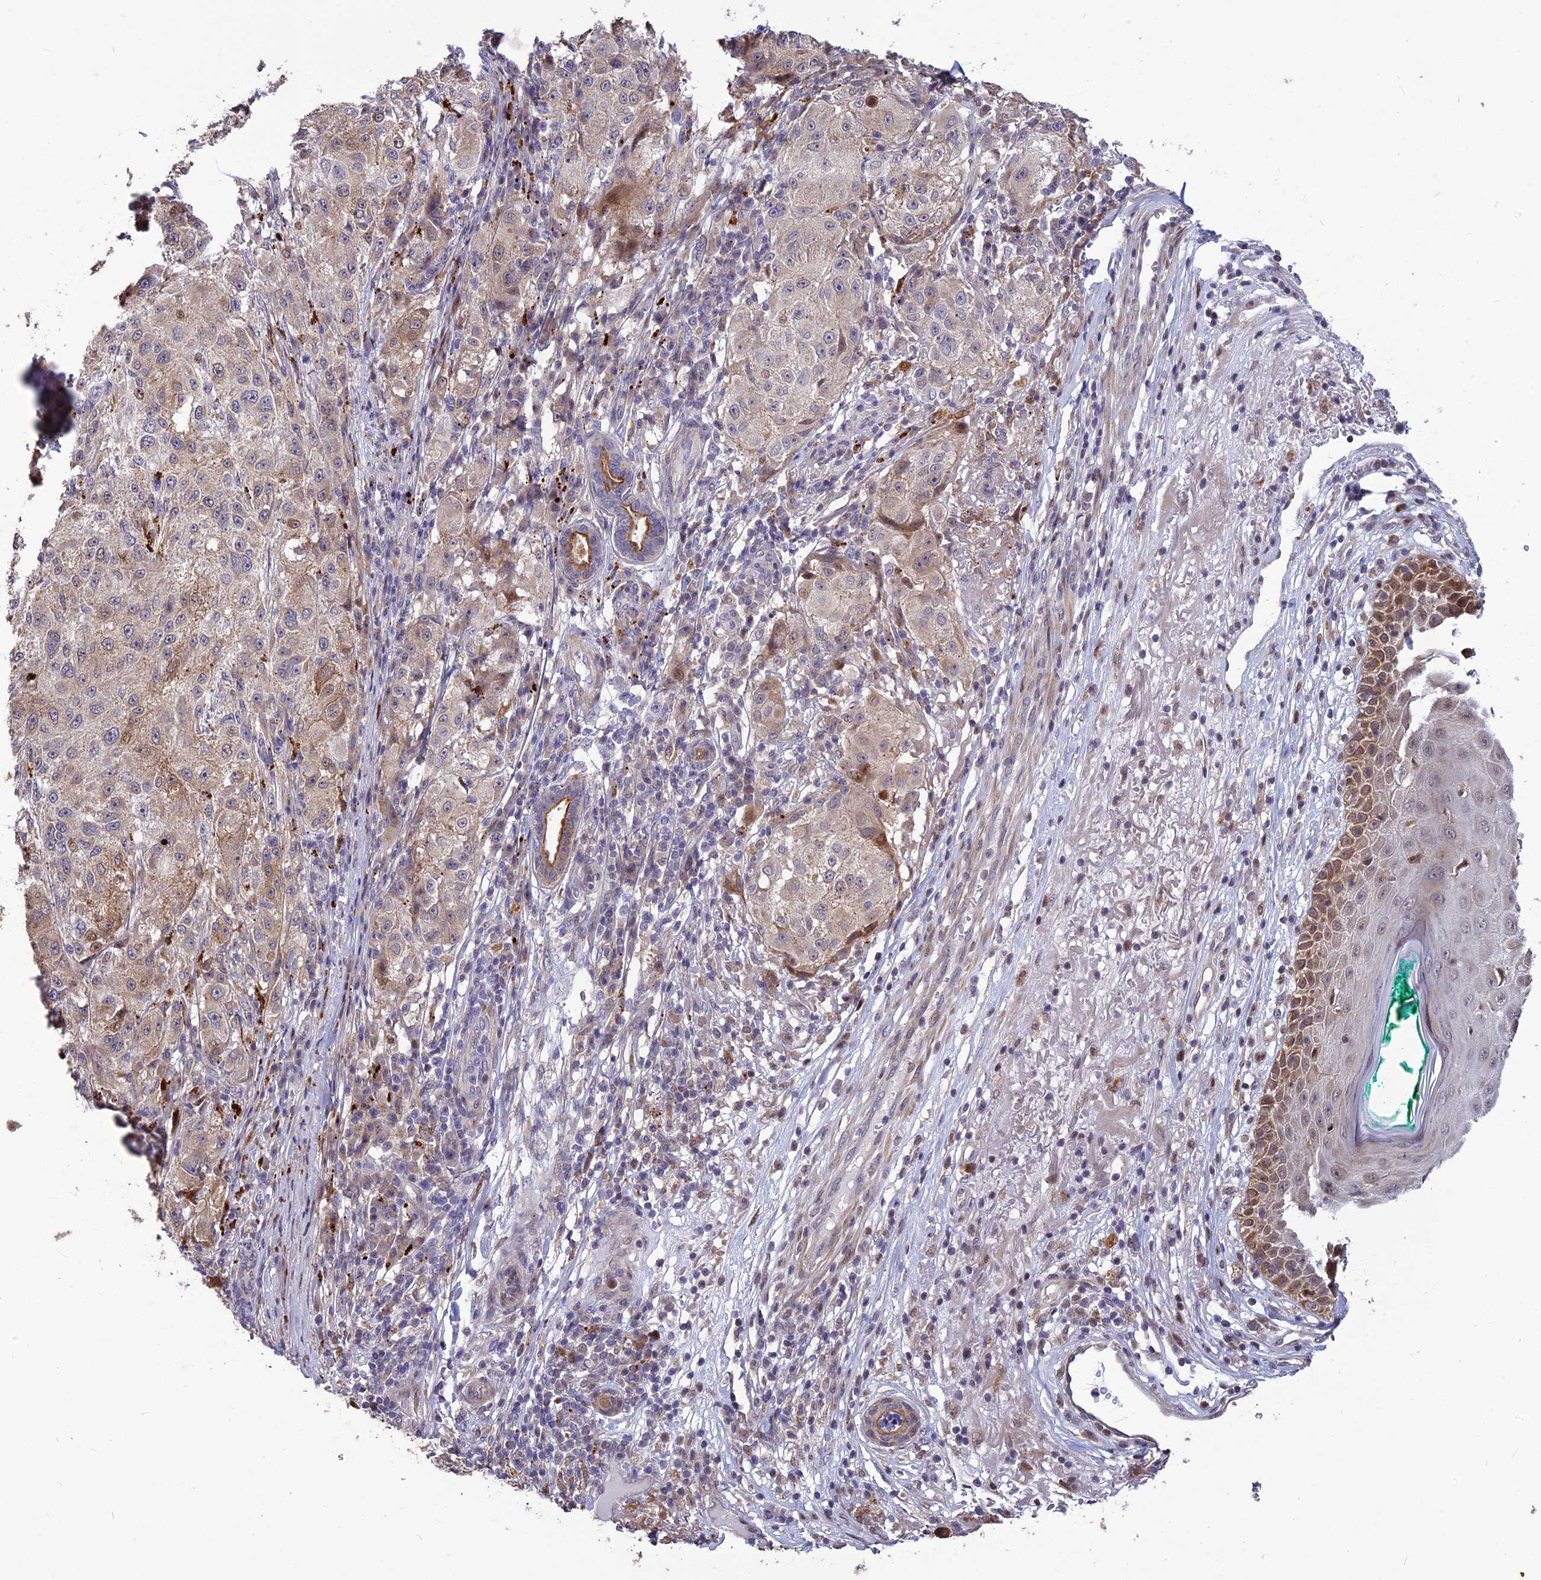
{"staining": {"intensity": "weak", "quantity": "<25%", "location": "cytoplasmic/membranous"}, "tissue": "melanoma", "cell_type": "Tumor cells", "image_type": "cancer", "snomed": [{"axis": "morphology", "description": "Necrosis, NOS"}, {"axis": "morphology", "description": "Malignant melanoma, NOS"}, {"axis": "topography", "description": "Skin"}], "caption": "Malignant melanoma was stained to show a protein in brown. There is no significant staining in tumor cells.", "gene": "SPG21", "patient": {"sex": "female", "age": 87}}